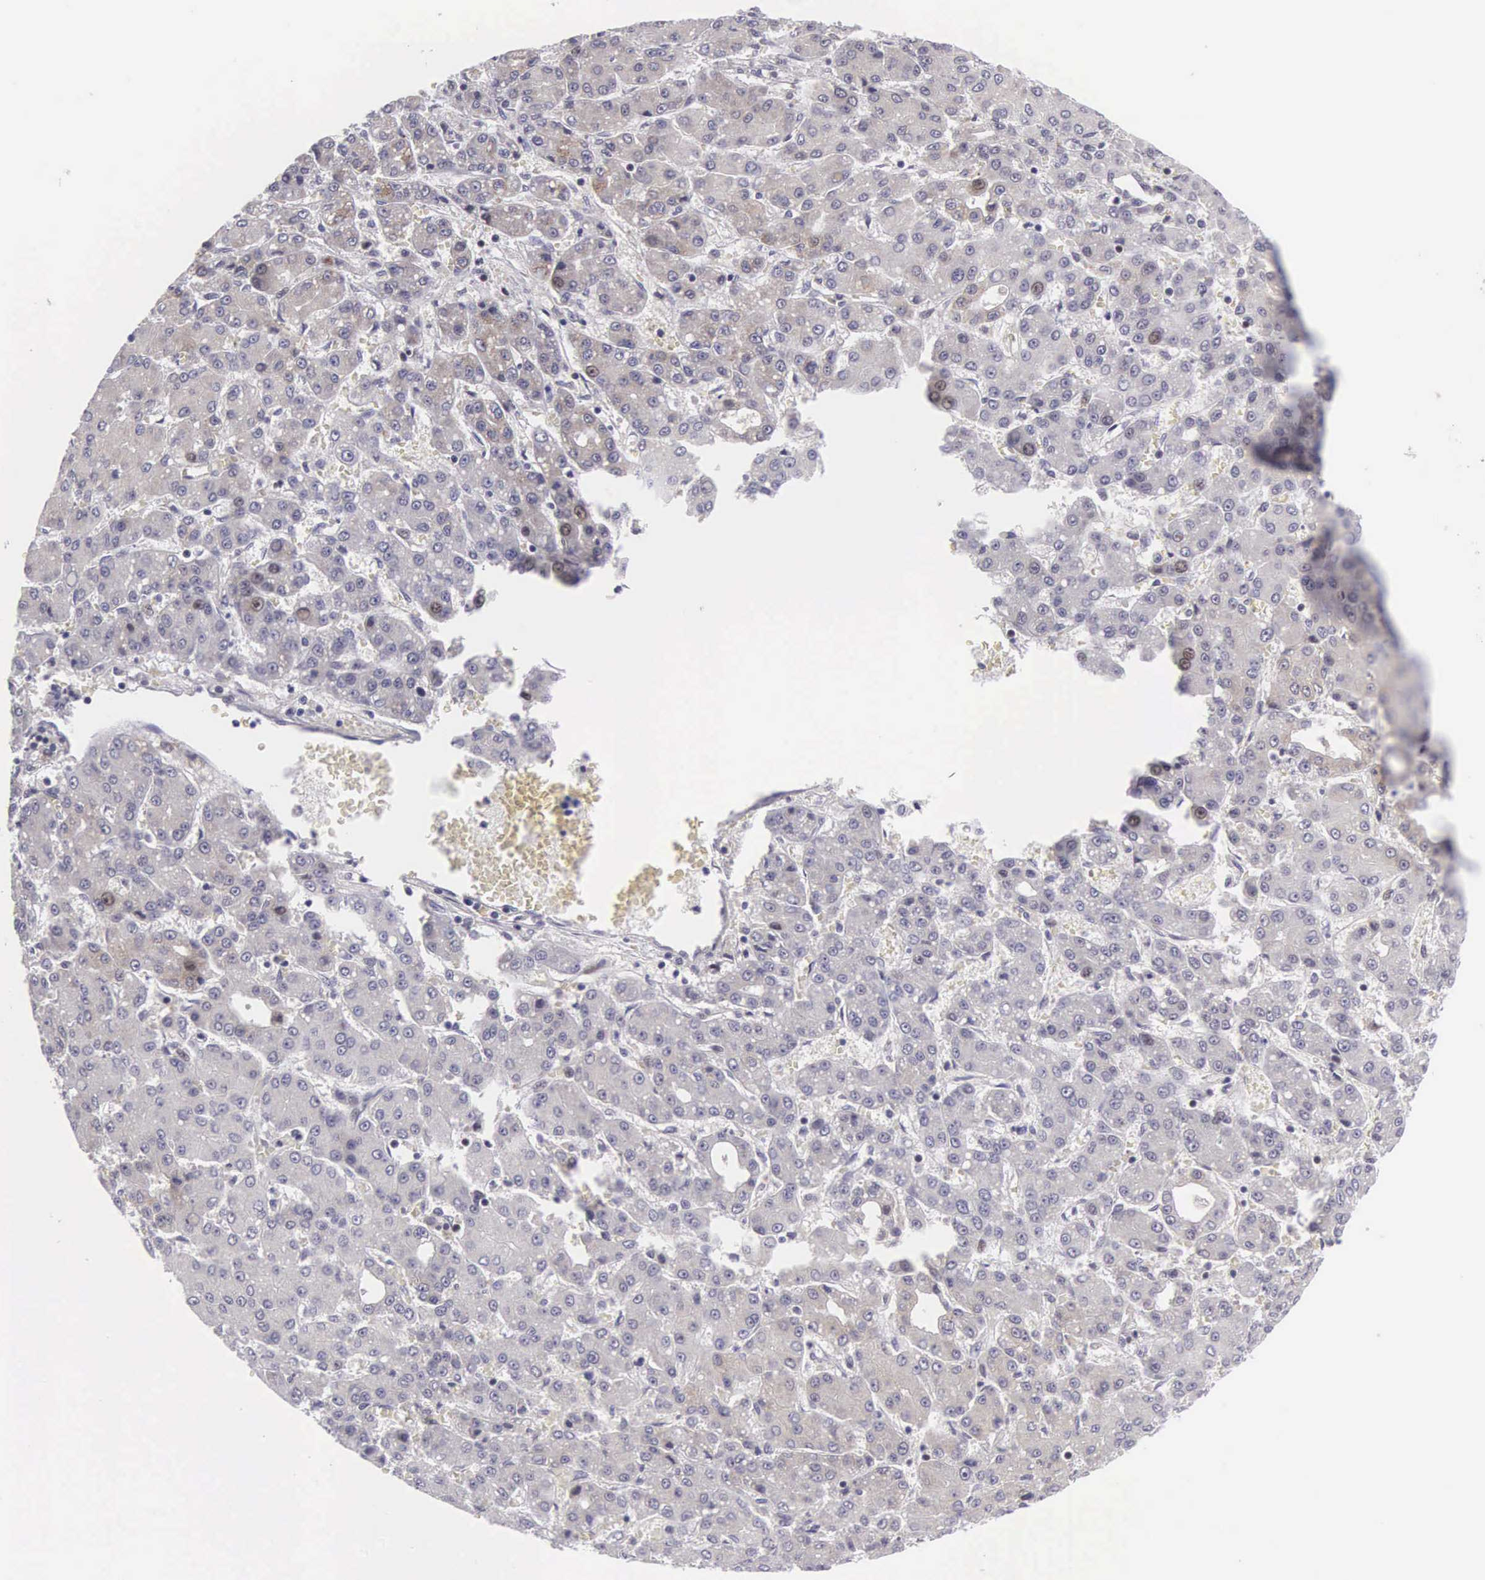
{"staining": {"intensity": "negative", "quantity": "none", "location": "none"}, "tissue": "liver cancer", "cell_type": "Tumor cells", "image_type": "cancer", "snomed": [{"axis": "morphology", "description": "Carcinoma, Hepatocellular, NOS"}, {"axis": "topography", "description": "Liver"}], "caption": "IHC photomicrograph of neoplastic tissue: human liver cancer stained with DAB reveals no significant protein expression in tumor cells. (Immunohistochemistry, brightfield microscopy, high magnification).", "gene": "EMID1", "patient": {"sex": "male", "age": 69}}